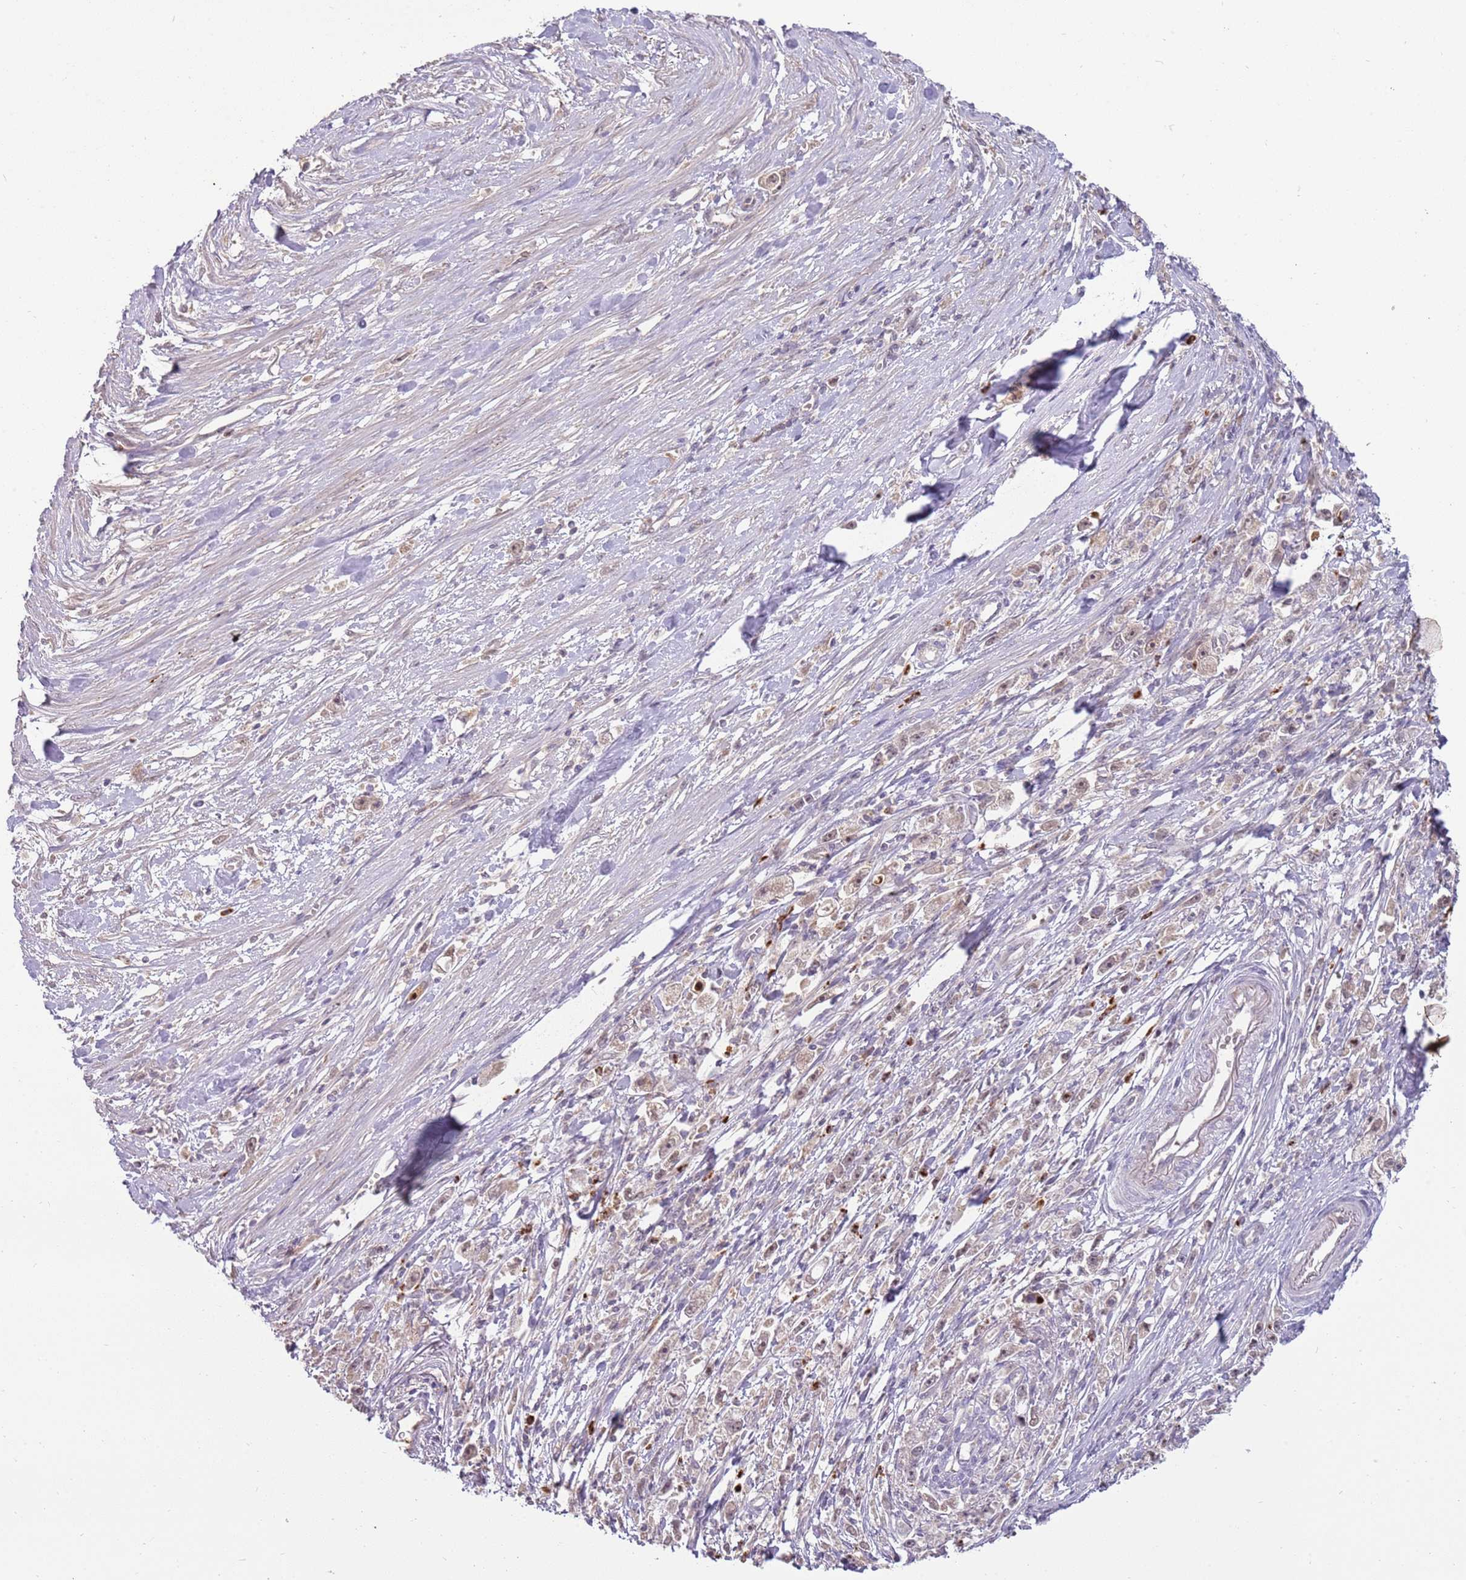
{"staining": {"intensity": "weak", "quantity": "25%-75%", "location": "cytoplasmic/membranous,nuclear"}, "tissue": "stomach cancer", "cell_type": "Tumor cells", "image_type": "cancer", "snomed": [{"axis": "morphology", "description": "Adenocarcinoma, NOS"}, {"axis": "topography", "description": "Stomach"}], "caption": "An immunohistochemistry image of tumor tissue is shown. Protein staining in brown shows weak cytoplasmic/membranous and nuclear positivity in stomach cancer (adenocarcinoma) within tumor cells.", "gene": "NBPF6", "patient": {"sex": "female", "age": 59}}